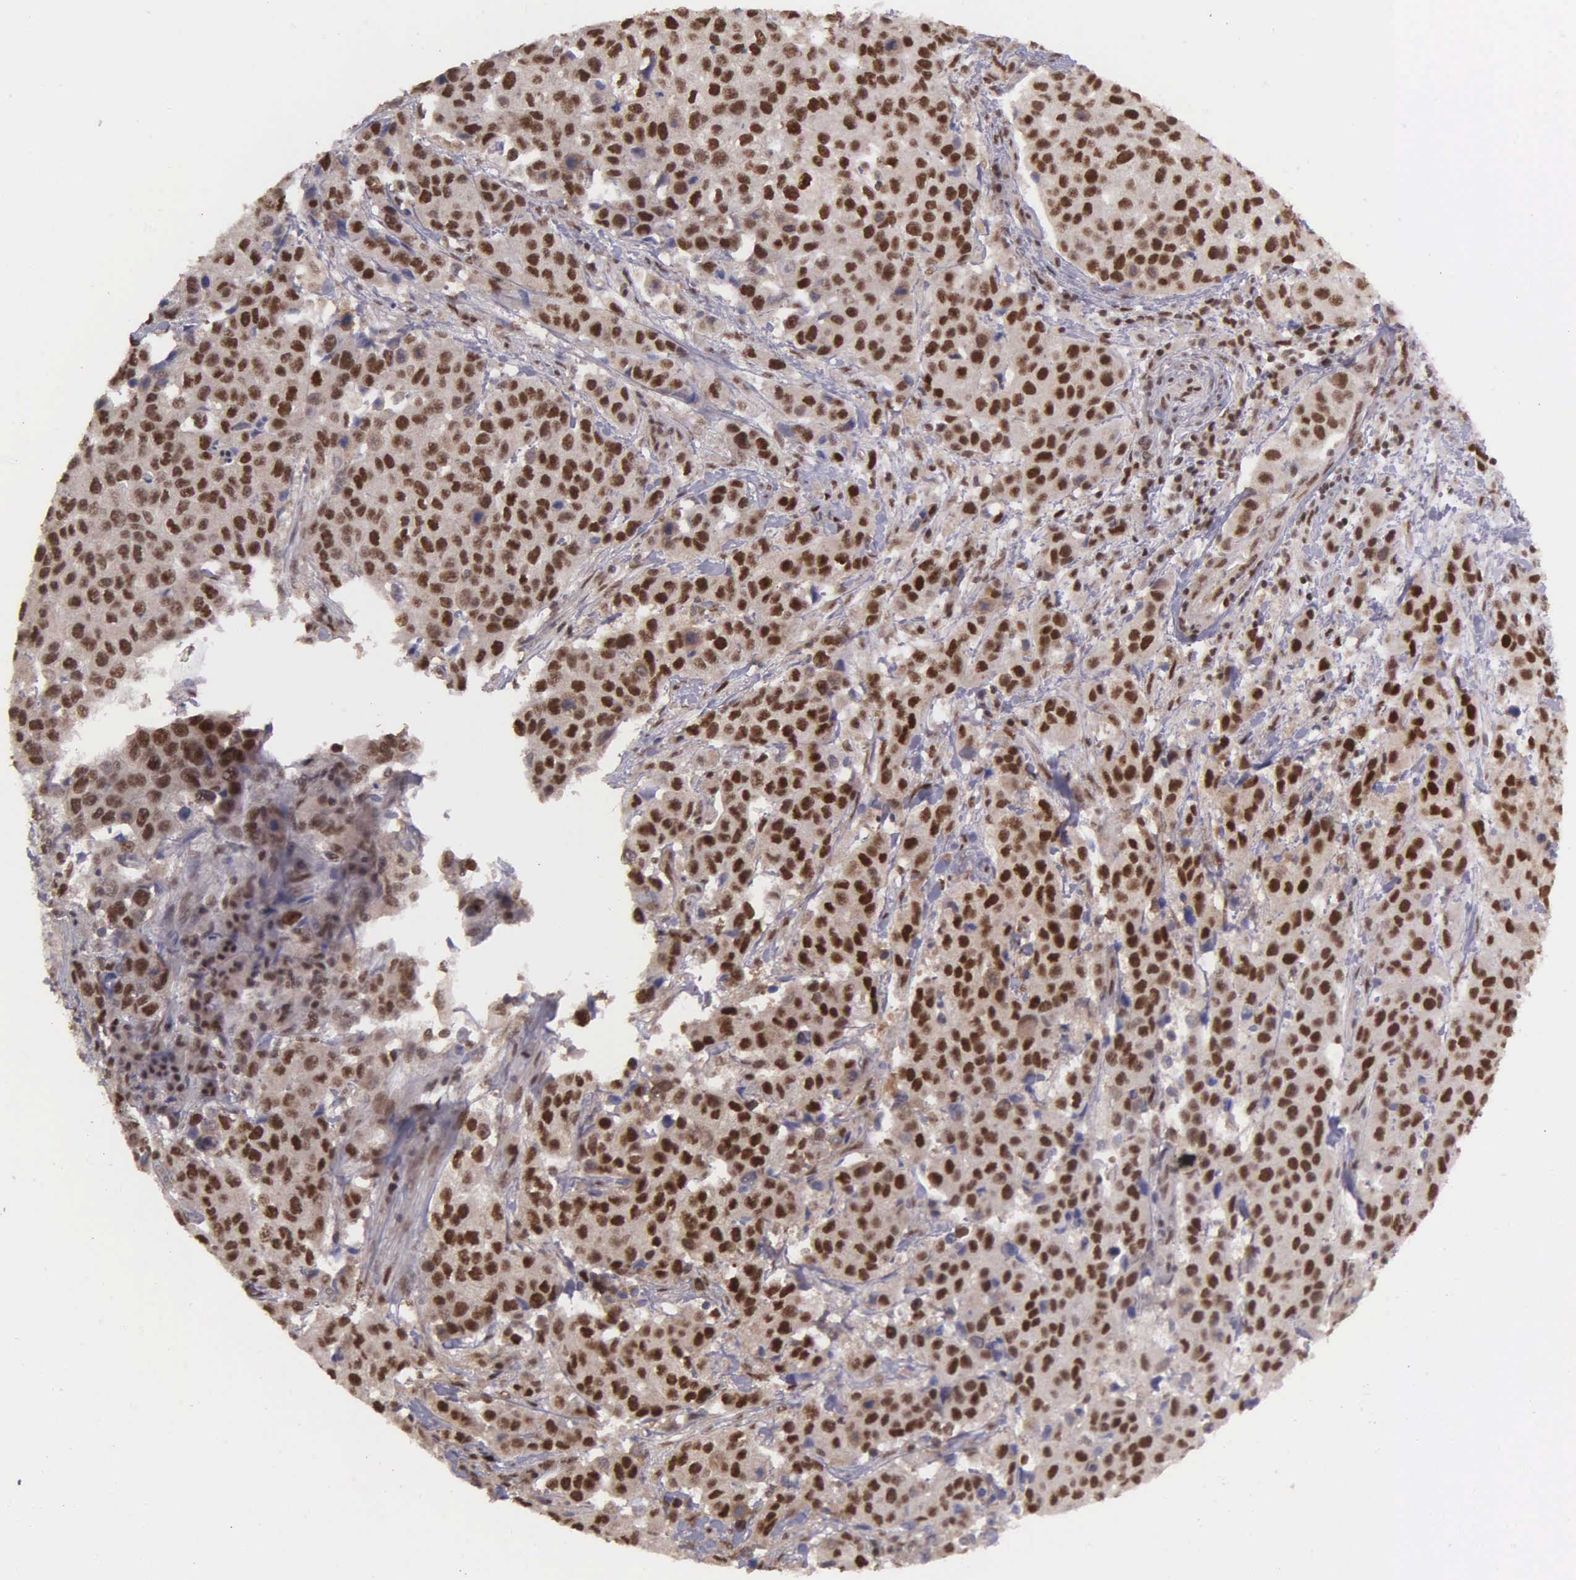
{"staining": {"intensity": "strong", "quantity": ">75%", "location": "nuclear"}, "tissue": "cervical cancer", "cell_type": "Tumor cells", "image_type": "cancer", "snomed": [{"axis": "morphology", "description": "Squamous cell carcinoma, NOS"}, {"axis": "topography", "description": "Cervix"}], "caption": "This image demonstrates IHC staining of cervical cancer (squamous cell carcinoma), with high strong nuclear expression in about >75% of tumor cells.", "gene": "UBR7", "patient": {"sex": "female", "age": 54}}